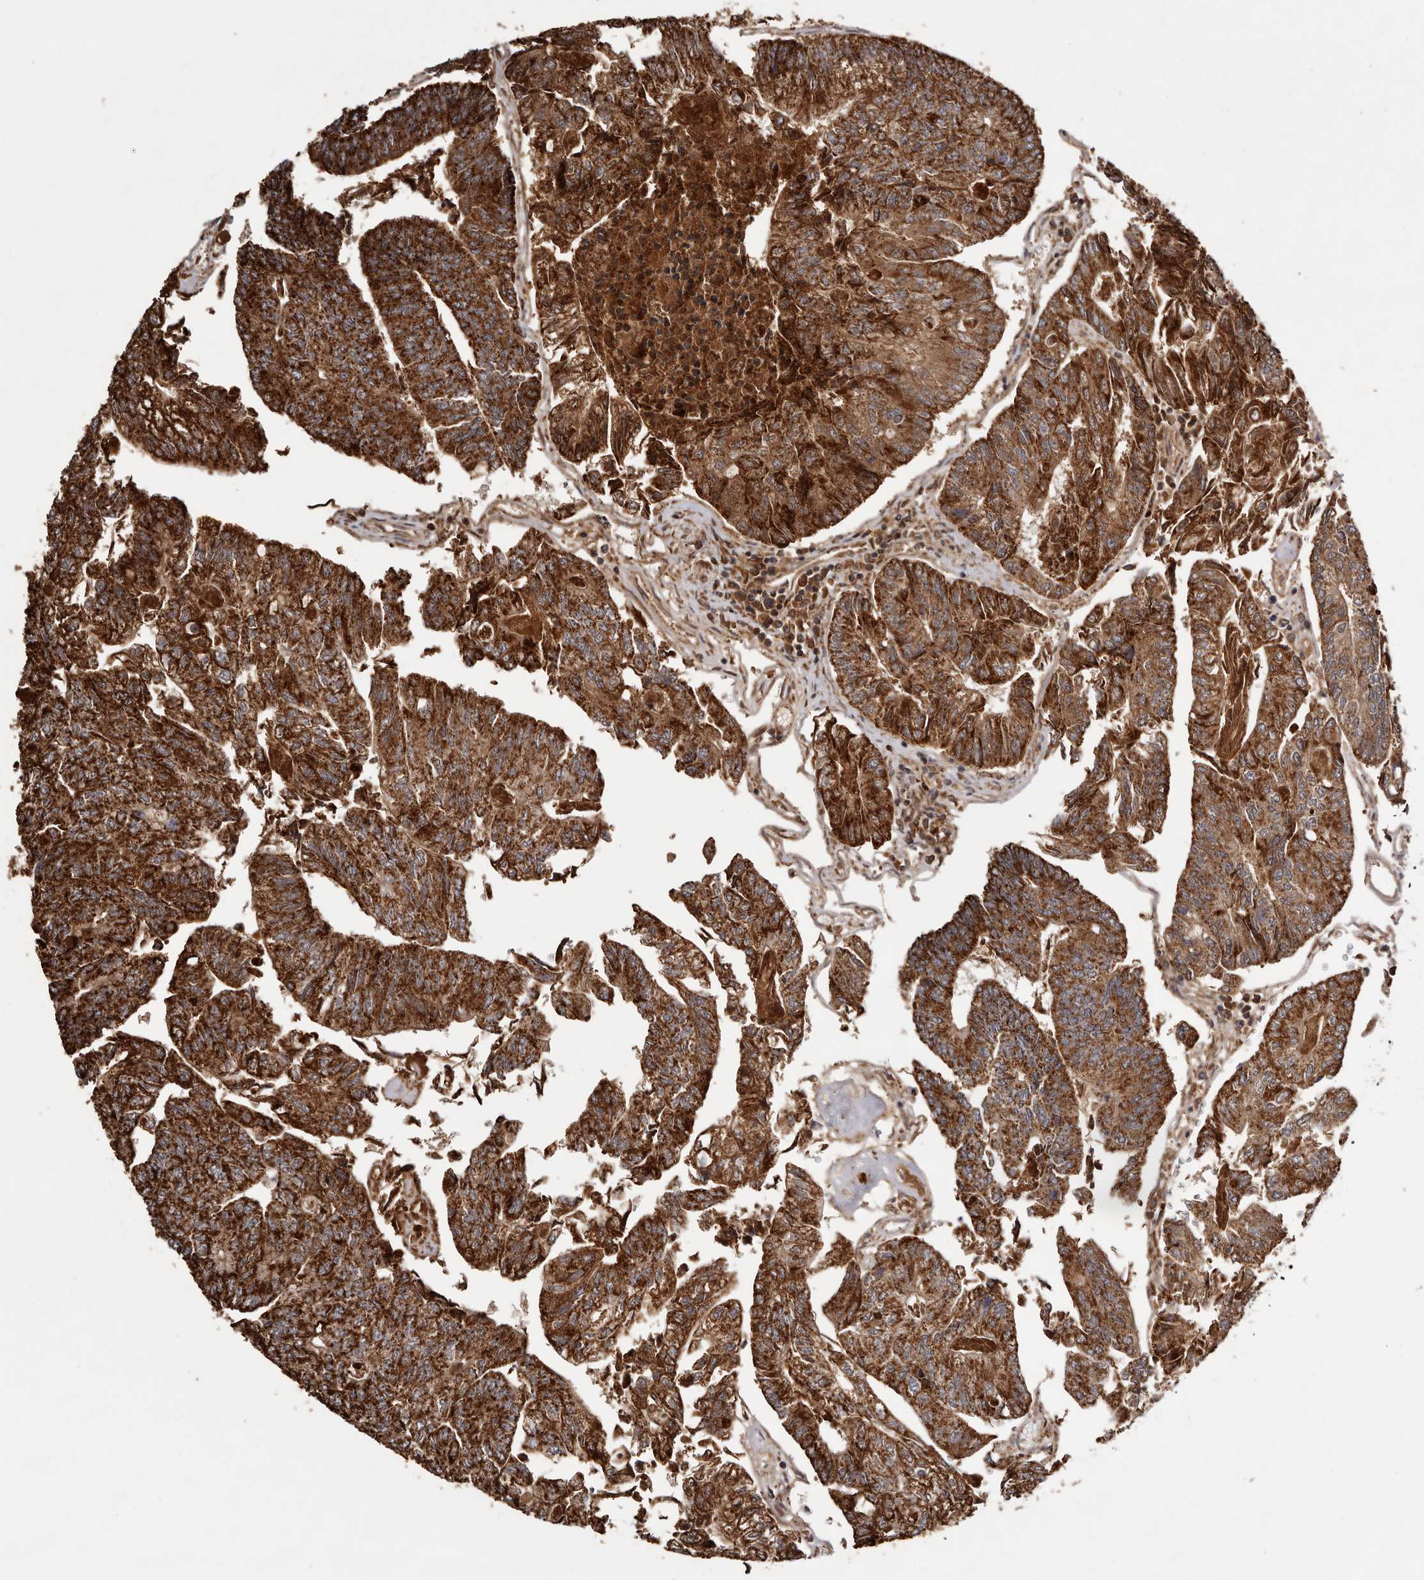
{"staining": {"intensity": "strong", "quantity": ">75%", "location": "cytoplasmic/membranous"}, "tissue": "colorectal cancer", "cell_type": "Tumor cells", "image_type": "cancer", "snomed": [{"axis": "morphology", "description": "Adenocarcinoma, NOS"}, {"axis": "topography", "description": "Colon"}], "caption": "Adenocarcinoma (colorectal) tissue shows strong cytoplasmic/membranous staining in about >75% of tumor cells, visualized by immunohistochemistry.", "gene": "CPLANE2", "patient": {"sex": "female", "age": 67}}